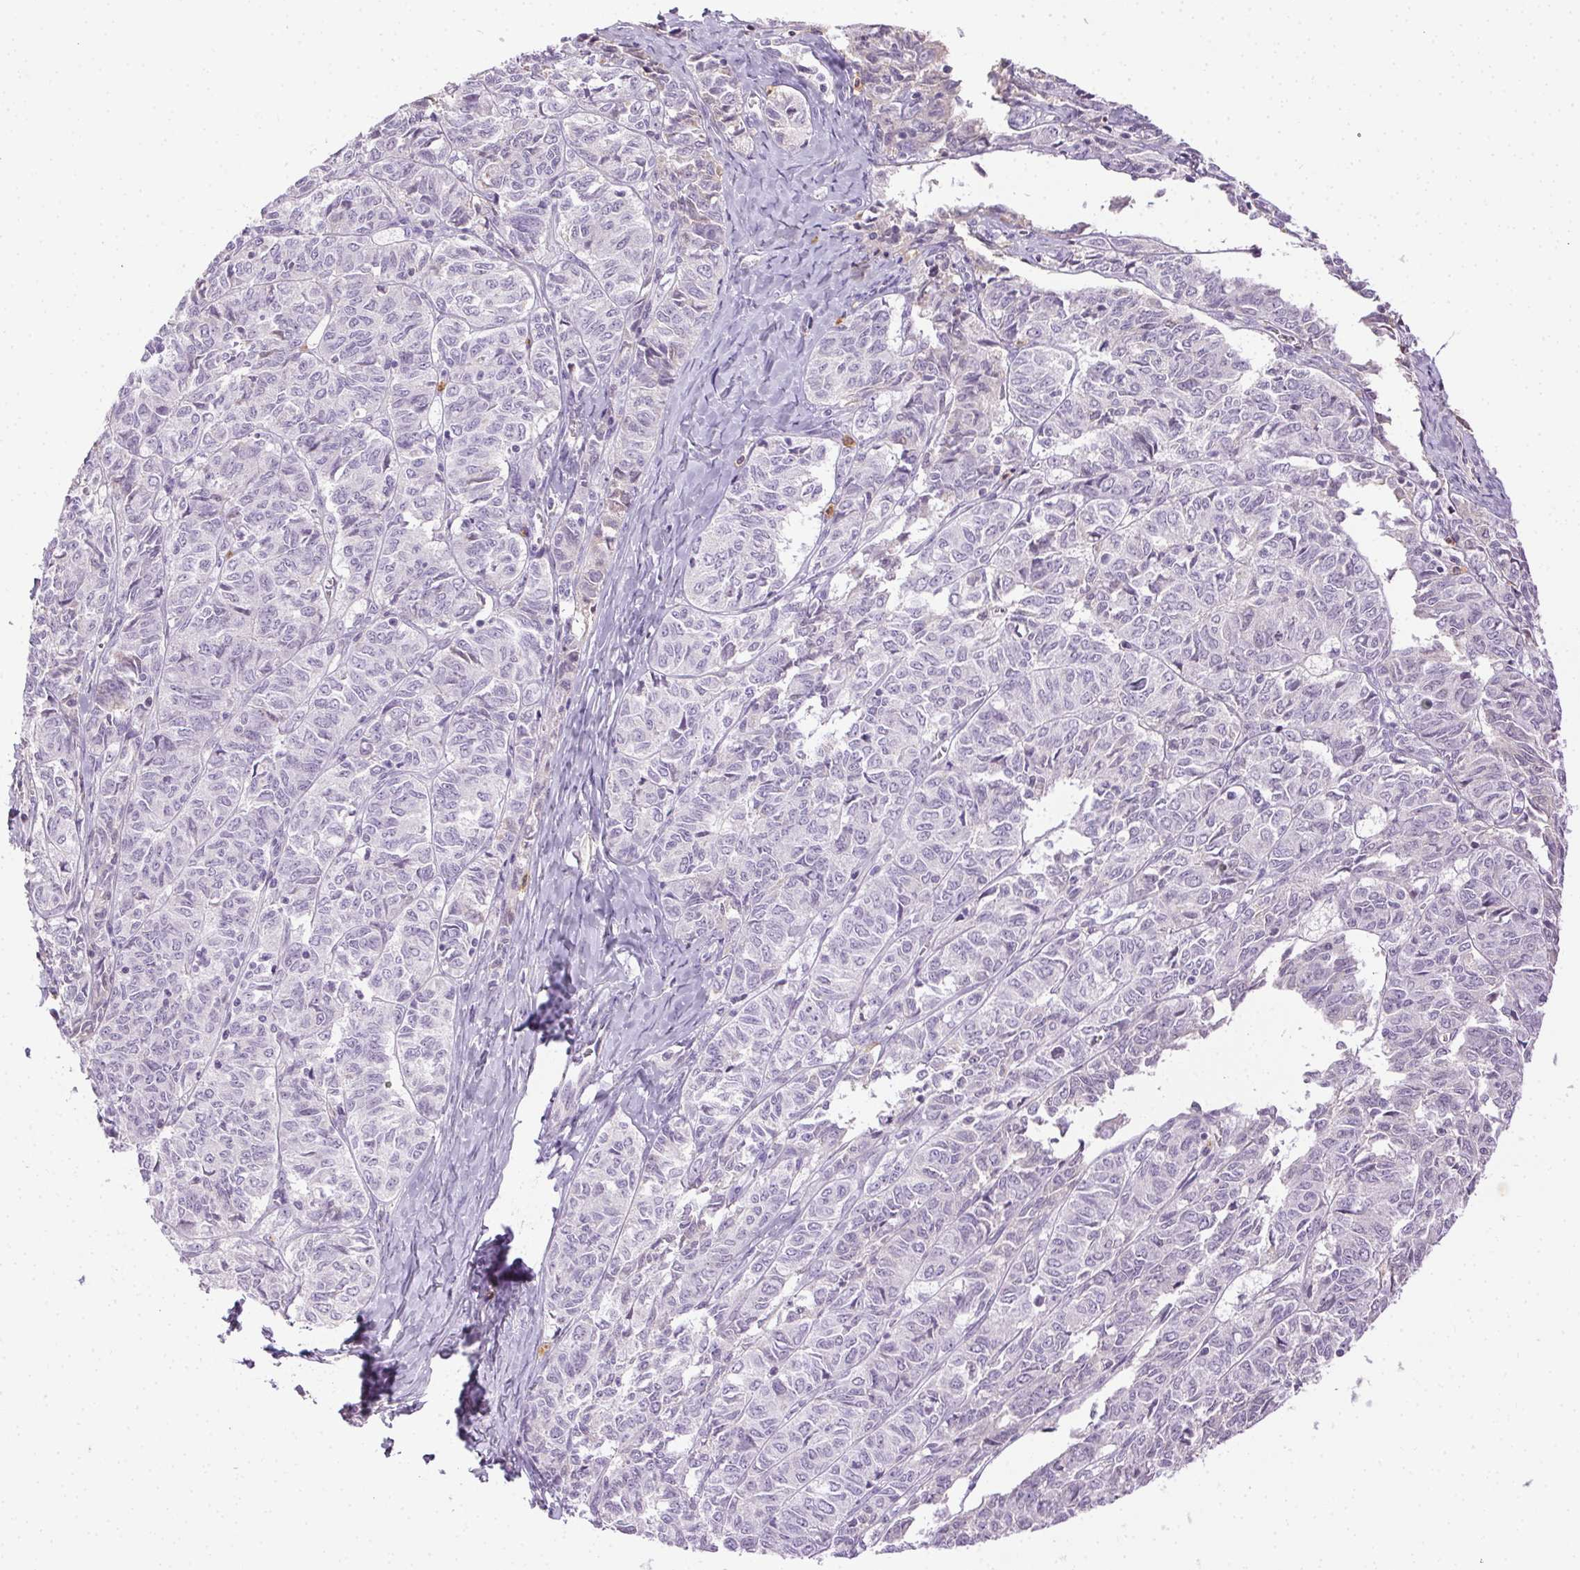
{"staining": {"intensity": "negative", "quantity": "none", "location": "none"}, "tissue": "ovarian cancer", "cell_type": "Tumor cells", "image_type": "cancer", "snomed": [{"axis": "morphology", "description": "Carcinoma, endometroid"}, {"axis": "topography", "description": "Ovary"}], "caption": "Micrograph shows no significant protein positivity in tumor cells of ovarian cancer (endometroid carcinoma). (Stains: DAB (3,3'-diaminobenzidine) immunohistochemistry with hematoxylin counter stain, Microscopy: brightfield microscopy at high magnification).", "gene": "BPIFB2", "patient": {"sex": "female", "age": 80}}